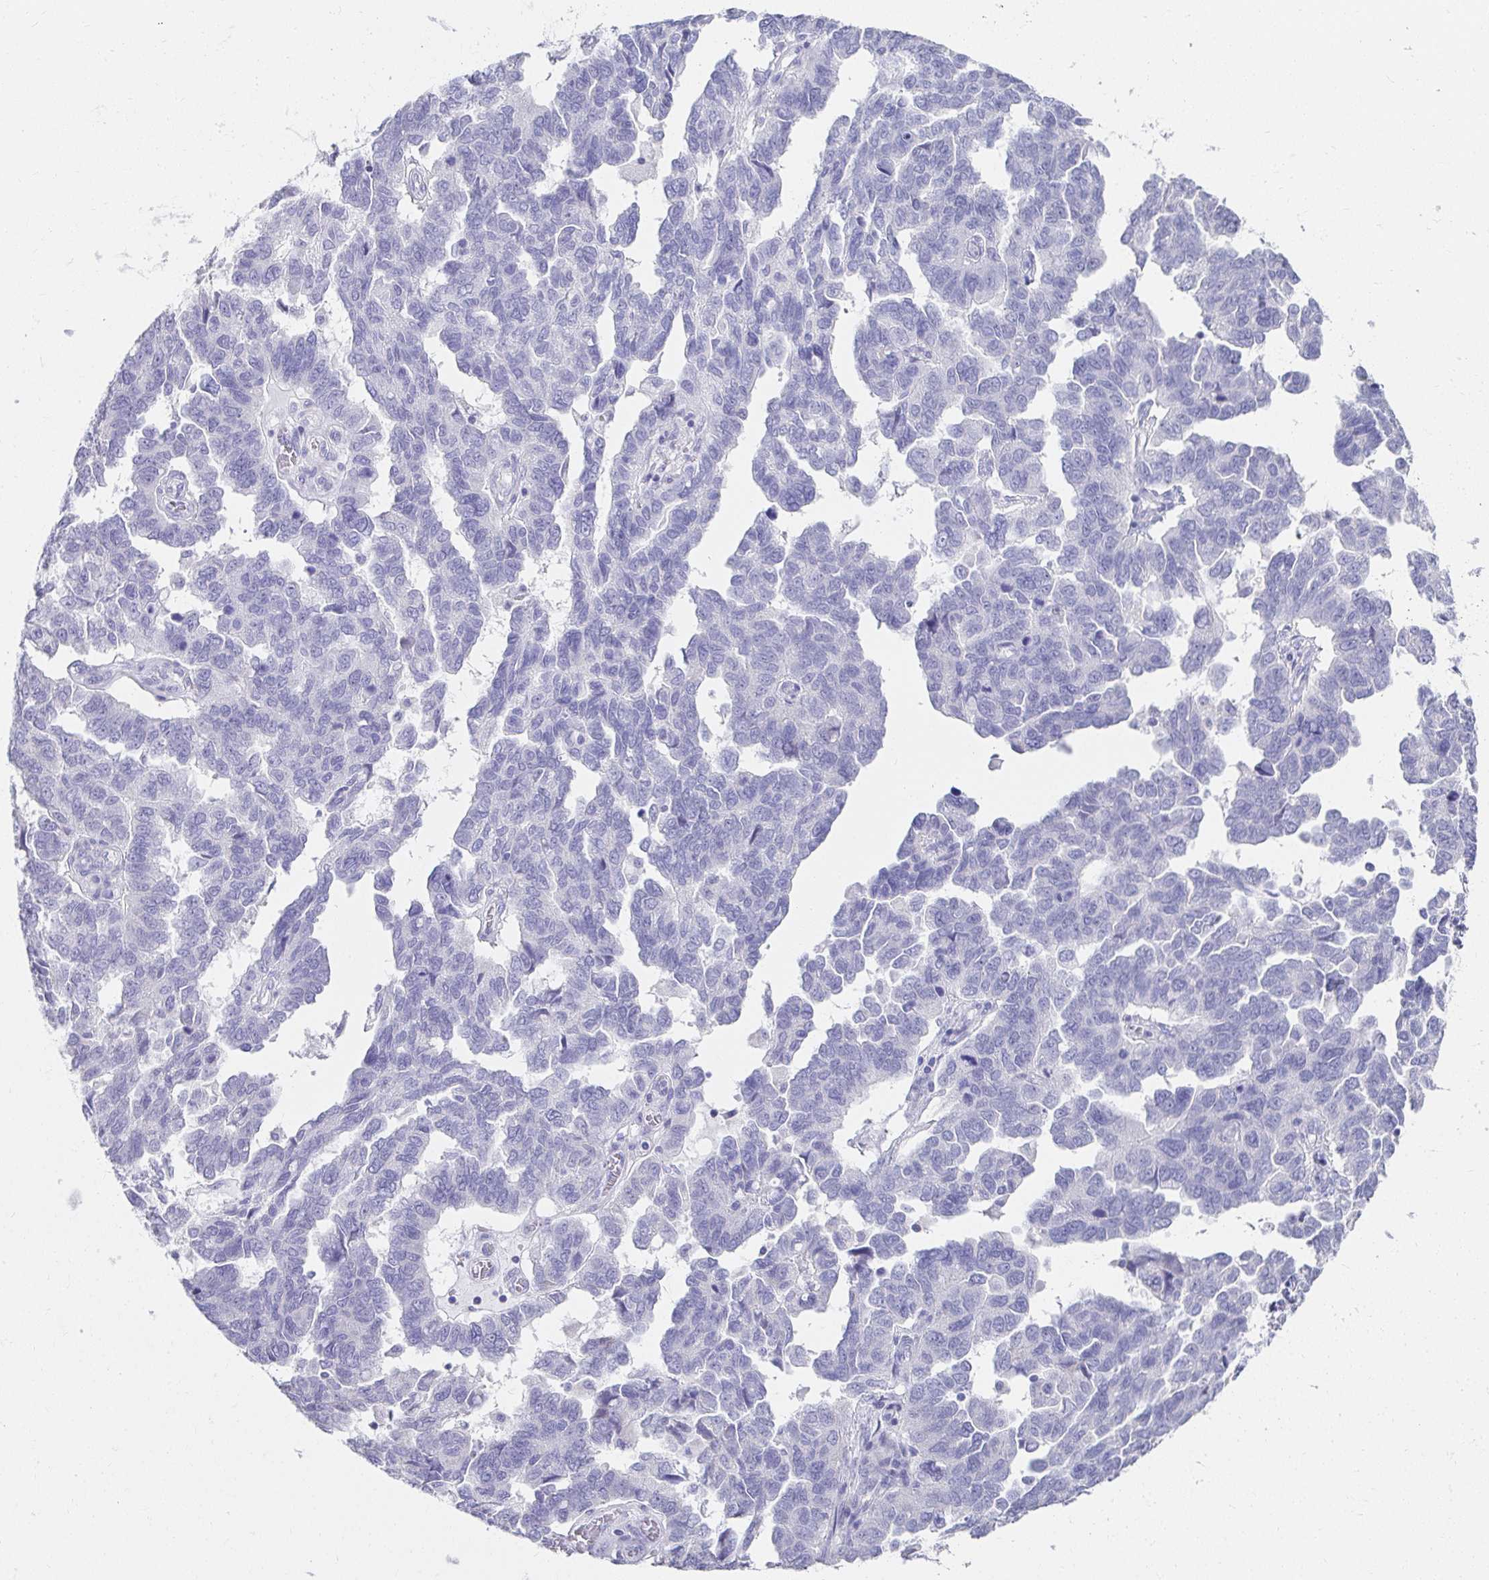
{"staining": {"intensity": "negative", "quantity": "none", "location": "none"}, "tissue": "ovarian cancer", "cell_type": "Tumor cells", "image_type": "cancer", "snomed": [{"axis": "morphology", "description": "Cystadenocarcinoma, serous, NOS"}, {"axis": "topography", "description": "Ovary"}], "caption": "Immunohistochemistry (IHC) of ovarian cancer exhibits no positivity in tumor cells. Nuclei are stained in blue.", "gene": "VGLL1", "patient": {"sex": "female", "age": 64}}